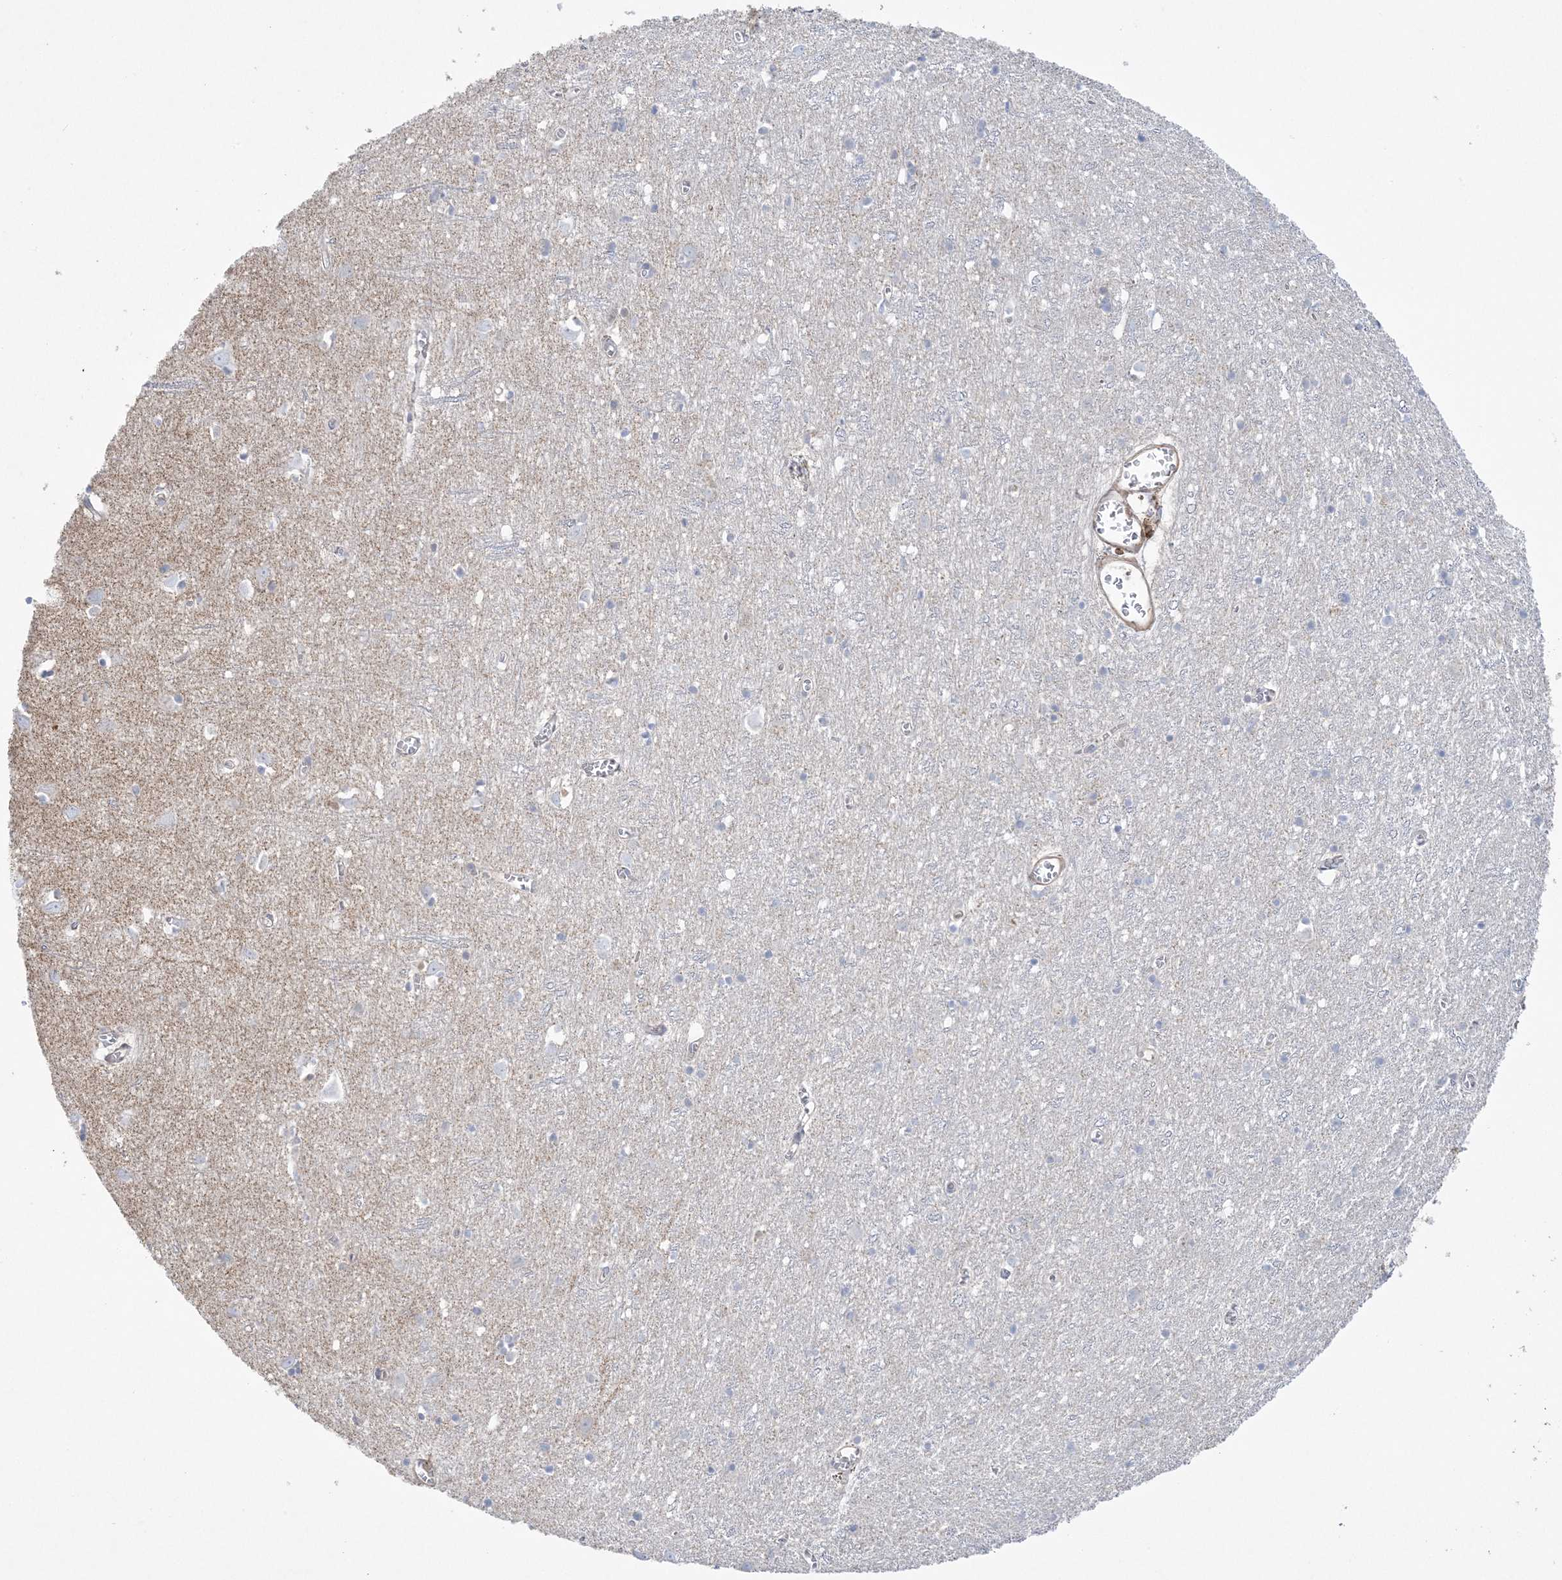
{"staining": {"intensity": "moderate", "quantity": "25%-75%", "location": "cytoplasmic/membranous"}, "tissue": "cerebral cortex", "cell_type": "Endothelial cells", "image_type": "normal", "snomed": [{"axis": "morphology", "description": "Normal tissue, NOS"}, {"axis": "topography", "description": "Cerebral cortex"}], "caption": "Benign cerebral cortex displays moderate cytoplasmic/membranous positivity in approximately 25%-75% of endothelial cells, visualized by immunohistochemistry.", "gene": "ARHGAP30", "patient": {"sex": "female", "age": 64}}